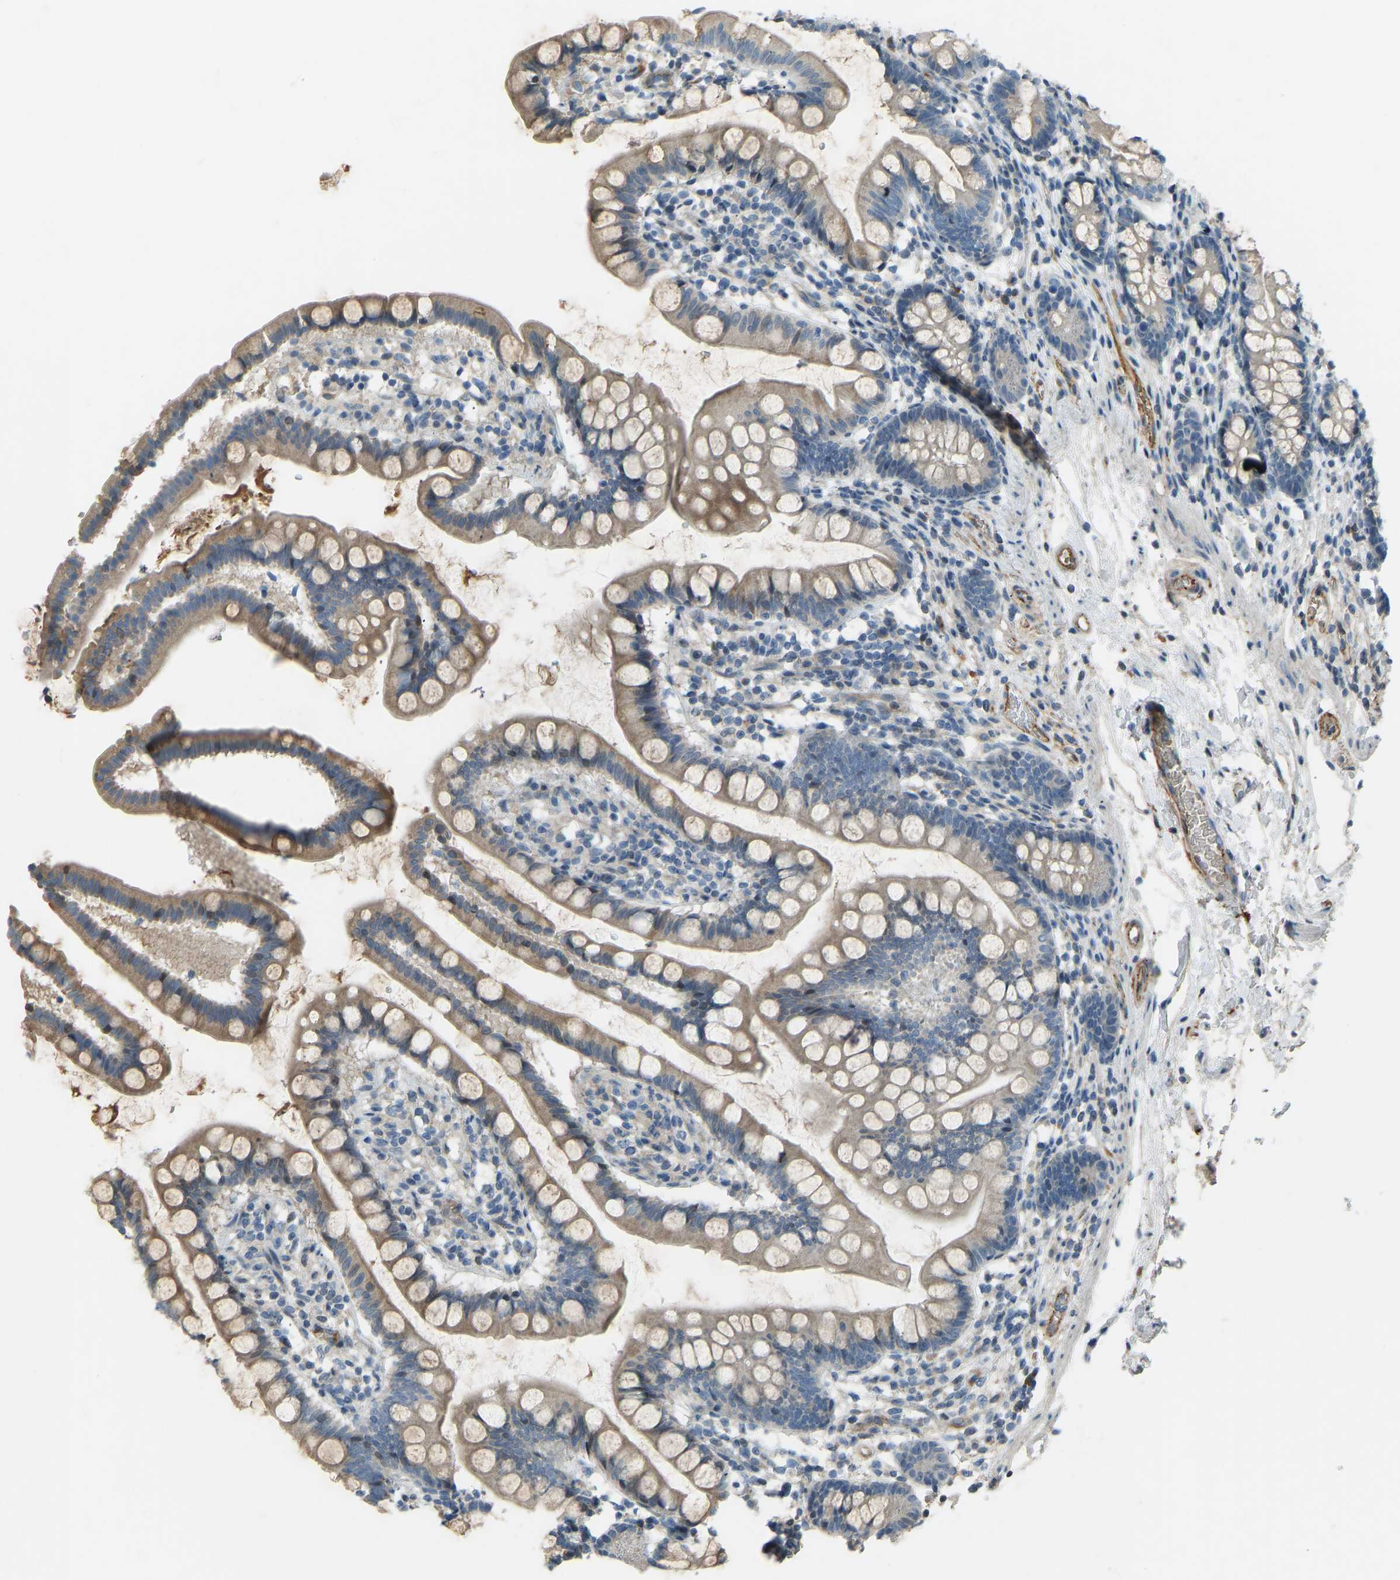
{"staining": {"intensity": "weak", "quantity": "25%-75%", "location": "cytoplasmic/membranous"}, "tissue": "small intestine", "cell_type": "Glandular cells", "image_type": "normal", "snomed": [{"axis": "morphology", "description": "Normal tissue, NOS"}, {"axis": "topography", "description": "Small intestine"}], "caption": "Glandular cells exhibit low levels of weak cytoplasmic/membranous positivity in approximately 25%-75% of cells in unremarkable small intestine.", "gene": "FBLN2", "patient": {"sex": "female", "age": 84}}